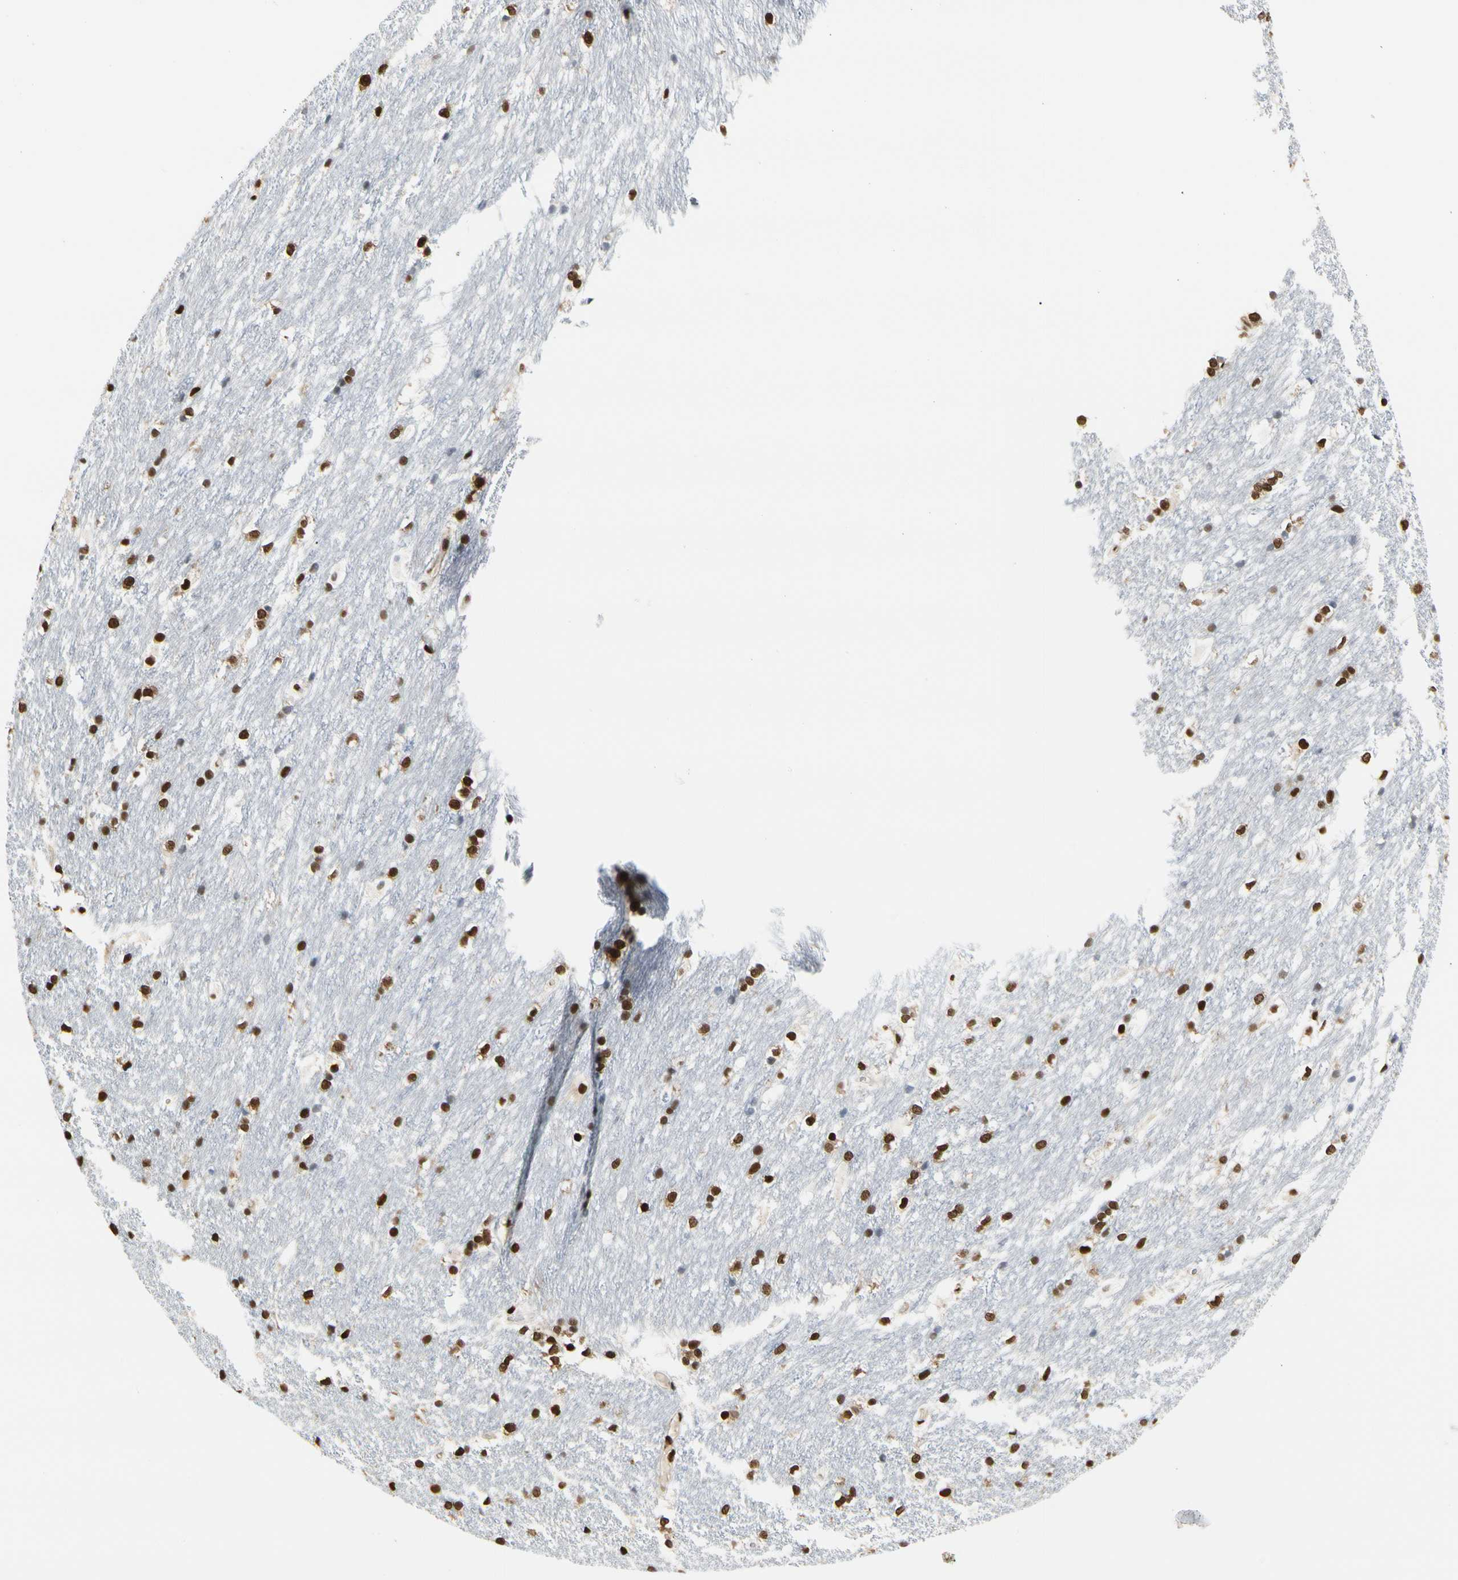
{"staining": {"intensity": "strong", "quantity": ">75%", "location": "nuclear"}, "tissue": "caudate", "cell_type": "Glial cells", "image_type": "normal", "snomed": [{"axis": "morphology", "description": "Normal tissue, NOS"}, {"axis": "topography", "description": "Lateral ventricle wall"}], "caption": "Immunohistochemical staining of unremarkable caudate displays >75% levels of strong nuclear protein positivity in approximately >75% of glial cells. Ihc stains the protein in brown and the nuclei are stained blue.", "gene": "HNRNPK", "patient": {"sex": "female", "age": 19}}